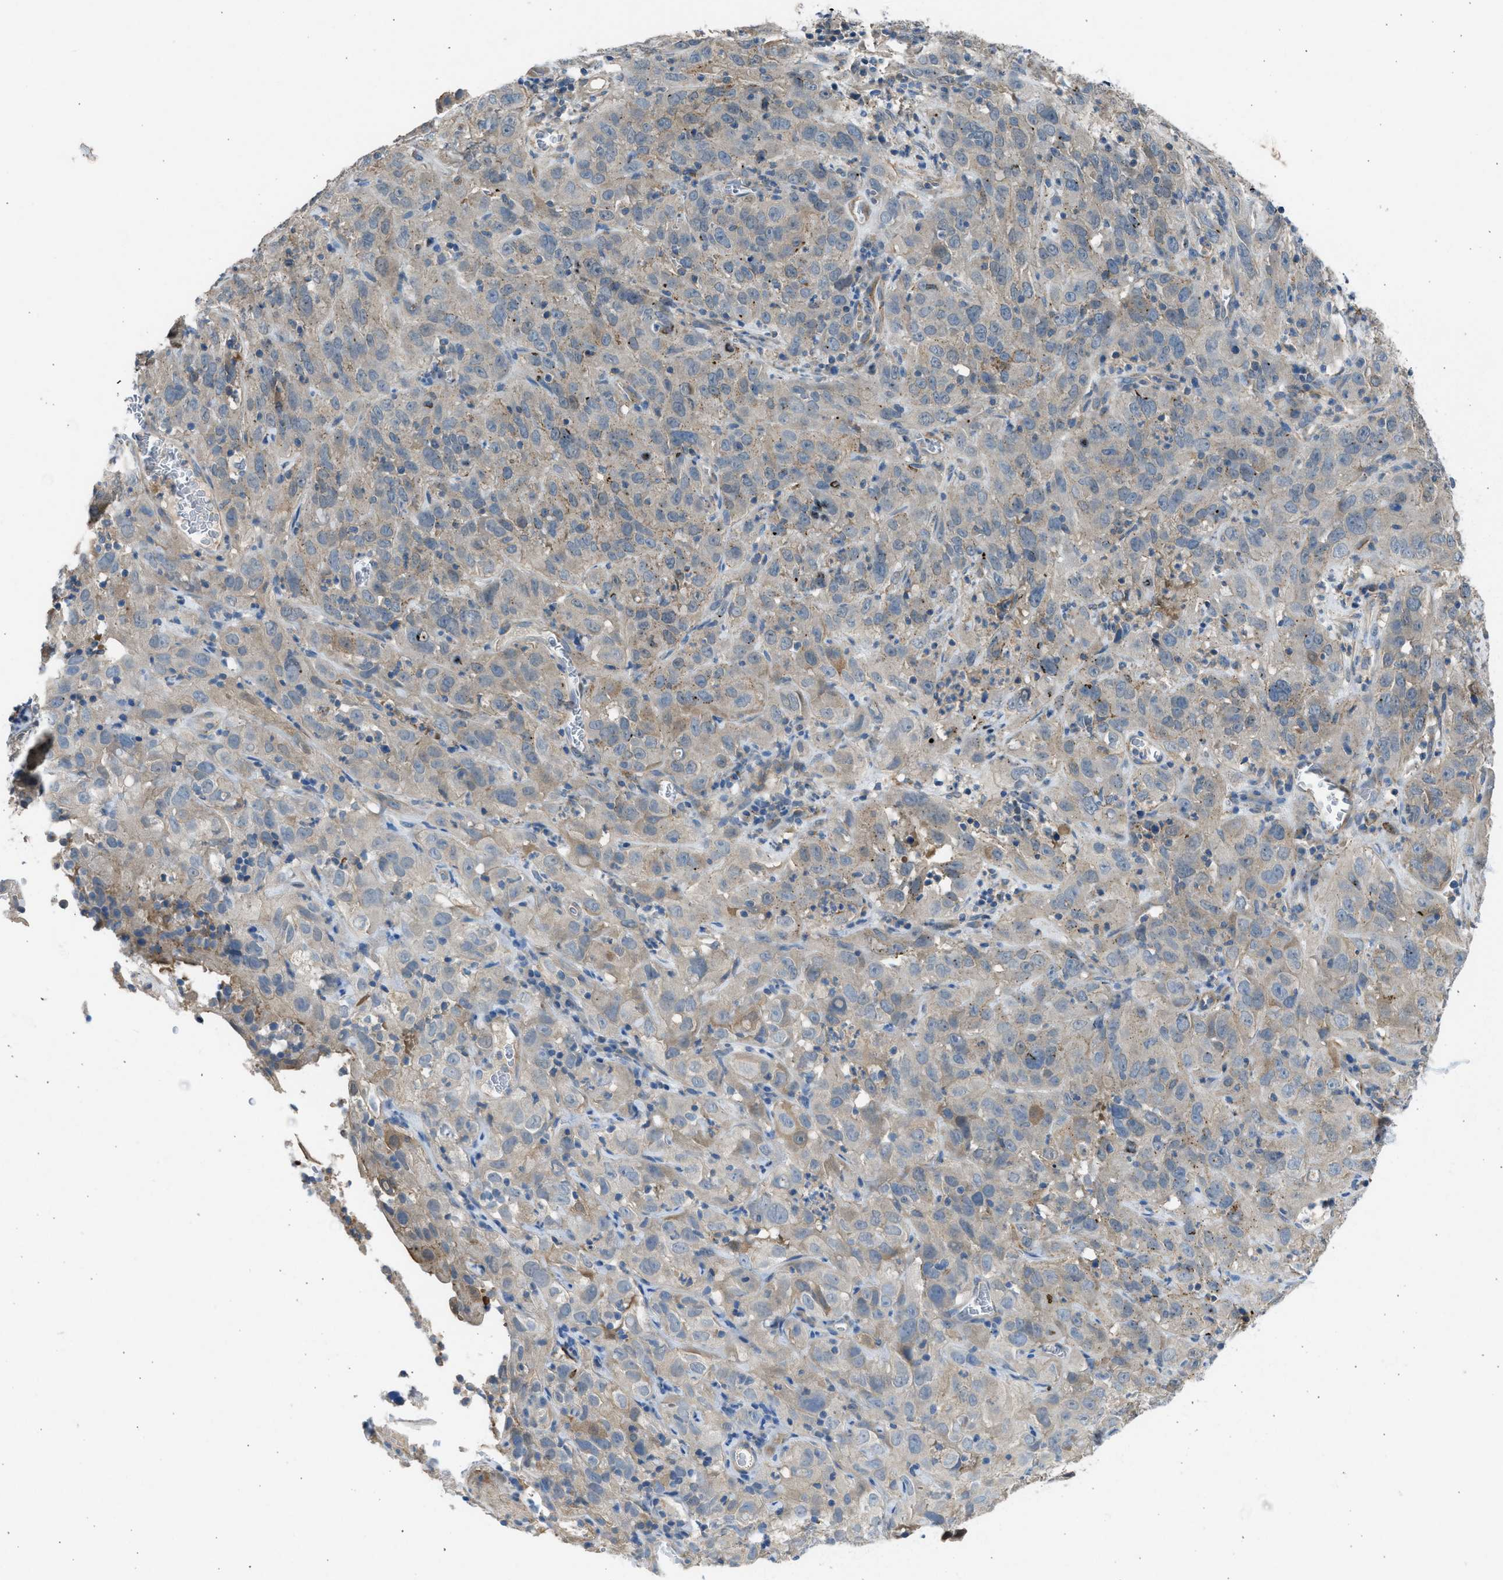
{"staining": {"intensity": "weak", "quantity": "25%-75%", "location": "cytoplasmic/membranous"}, "tissue": "cervical cancer", "cell_type": "Tumor cells", "image_type": "cancer", "snomed": [{"axis": "morphology", "description": "Squamous cell carcinoma, NOS"}, {"axis": "topography", "description": "Cervix"}], "caption": "Human squamous cell carcinoma (cervical) stained with a brown dye displays weak cytoplasmic/membranous positive staining in approximately 25%-75% of tumor cells.", "gene": "PCNX3", "patient": {"sex": "female", "age": 32}}